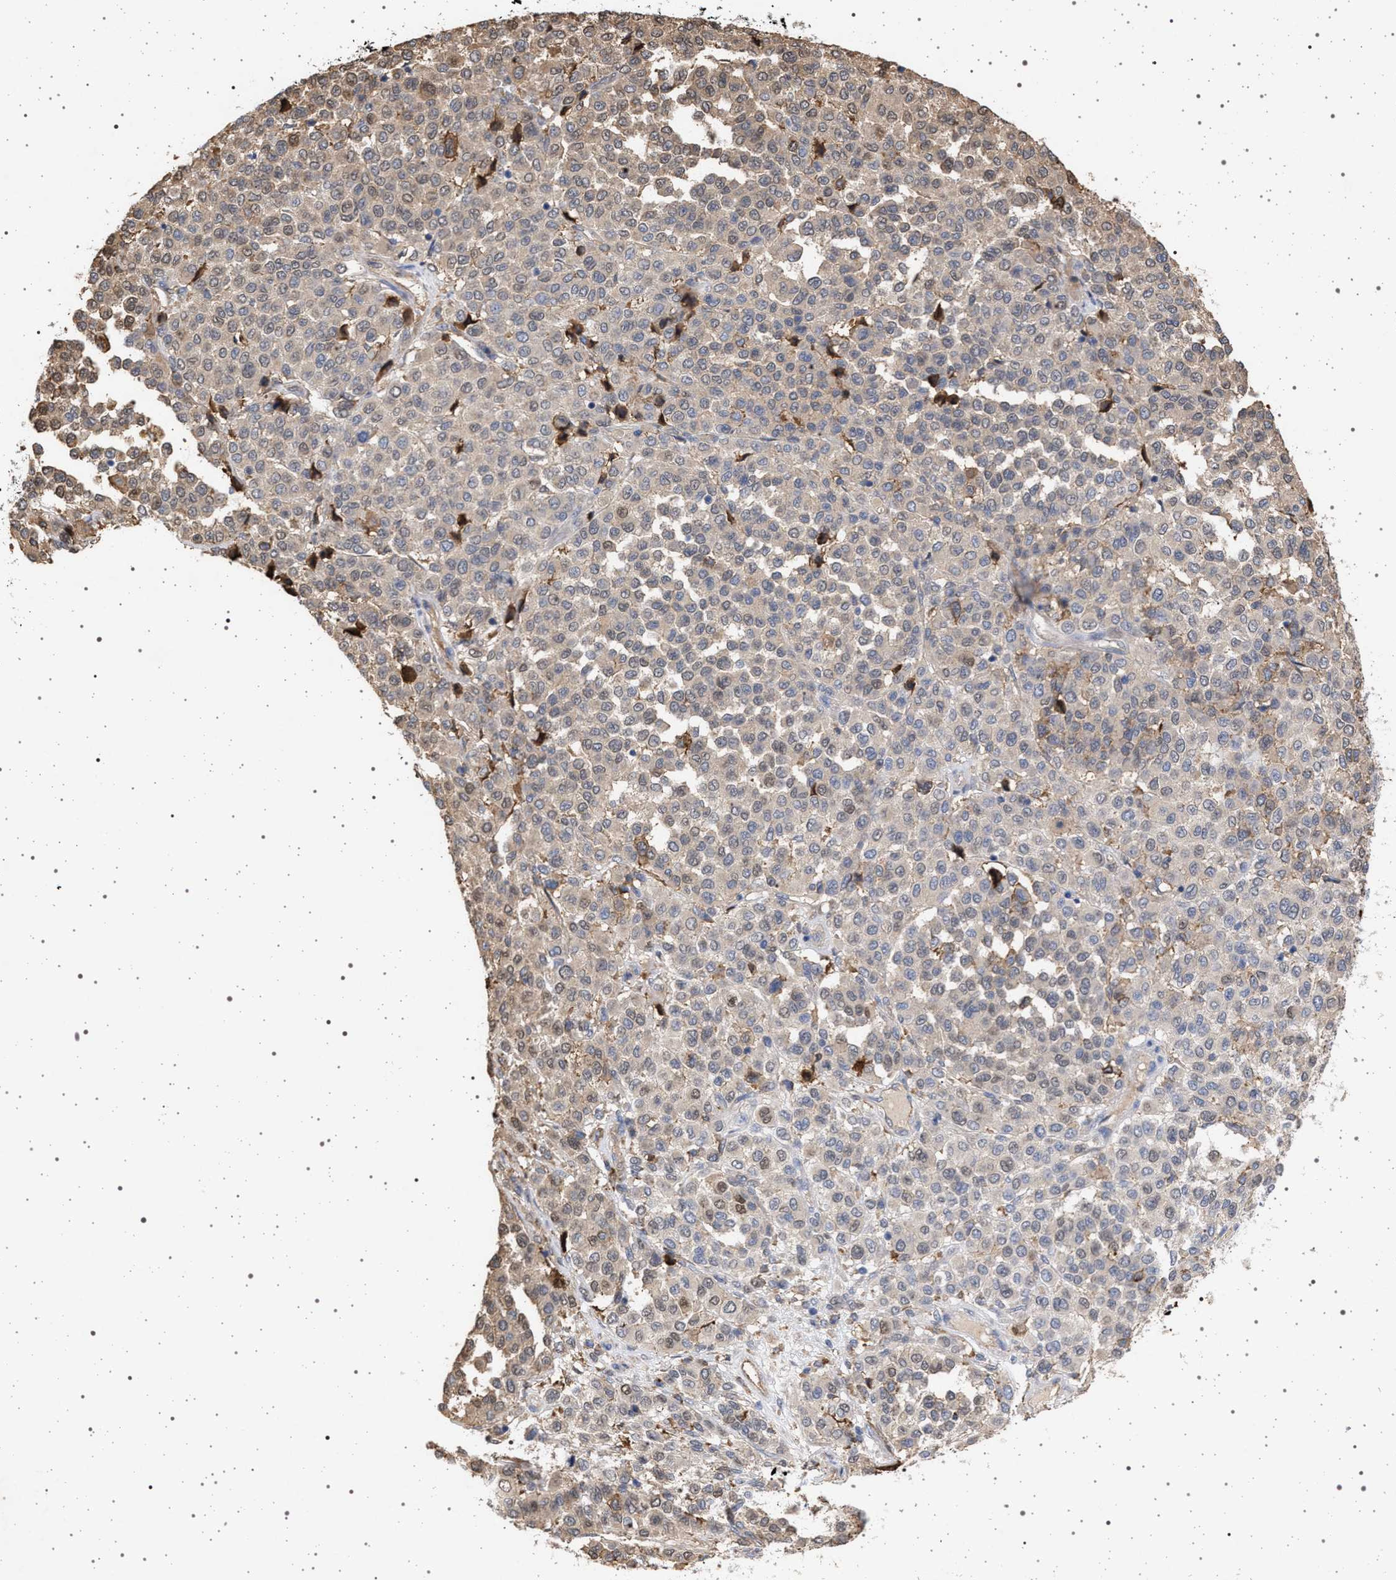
{"staining": {"intensity": "weak", "quantity": "<25%", "location": "cytoplasmic/membranous,nuclear"}, "tissue": "melanoma", "cell_type": "Tumor cells", "image_type": "cancer", "snomed": [{"axis": "morphology", "description": "Malignant melanoma, Metastatic site"}, {"axis": "topography", "description": "Pancreas"}], "caption": "This micrograph is of melanoma stained with immunohistochemistry (IHC) to label a protein in brown with the nuclei are counter-stained blue. There is no expression in tumor cells.", "gene": "PLG", "patient": {"sex": "female", "age": 30}}